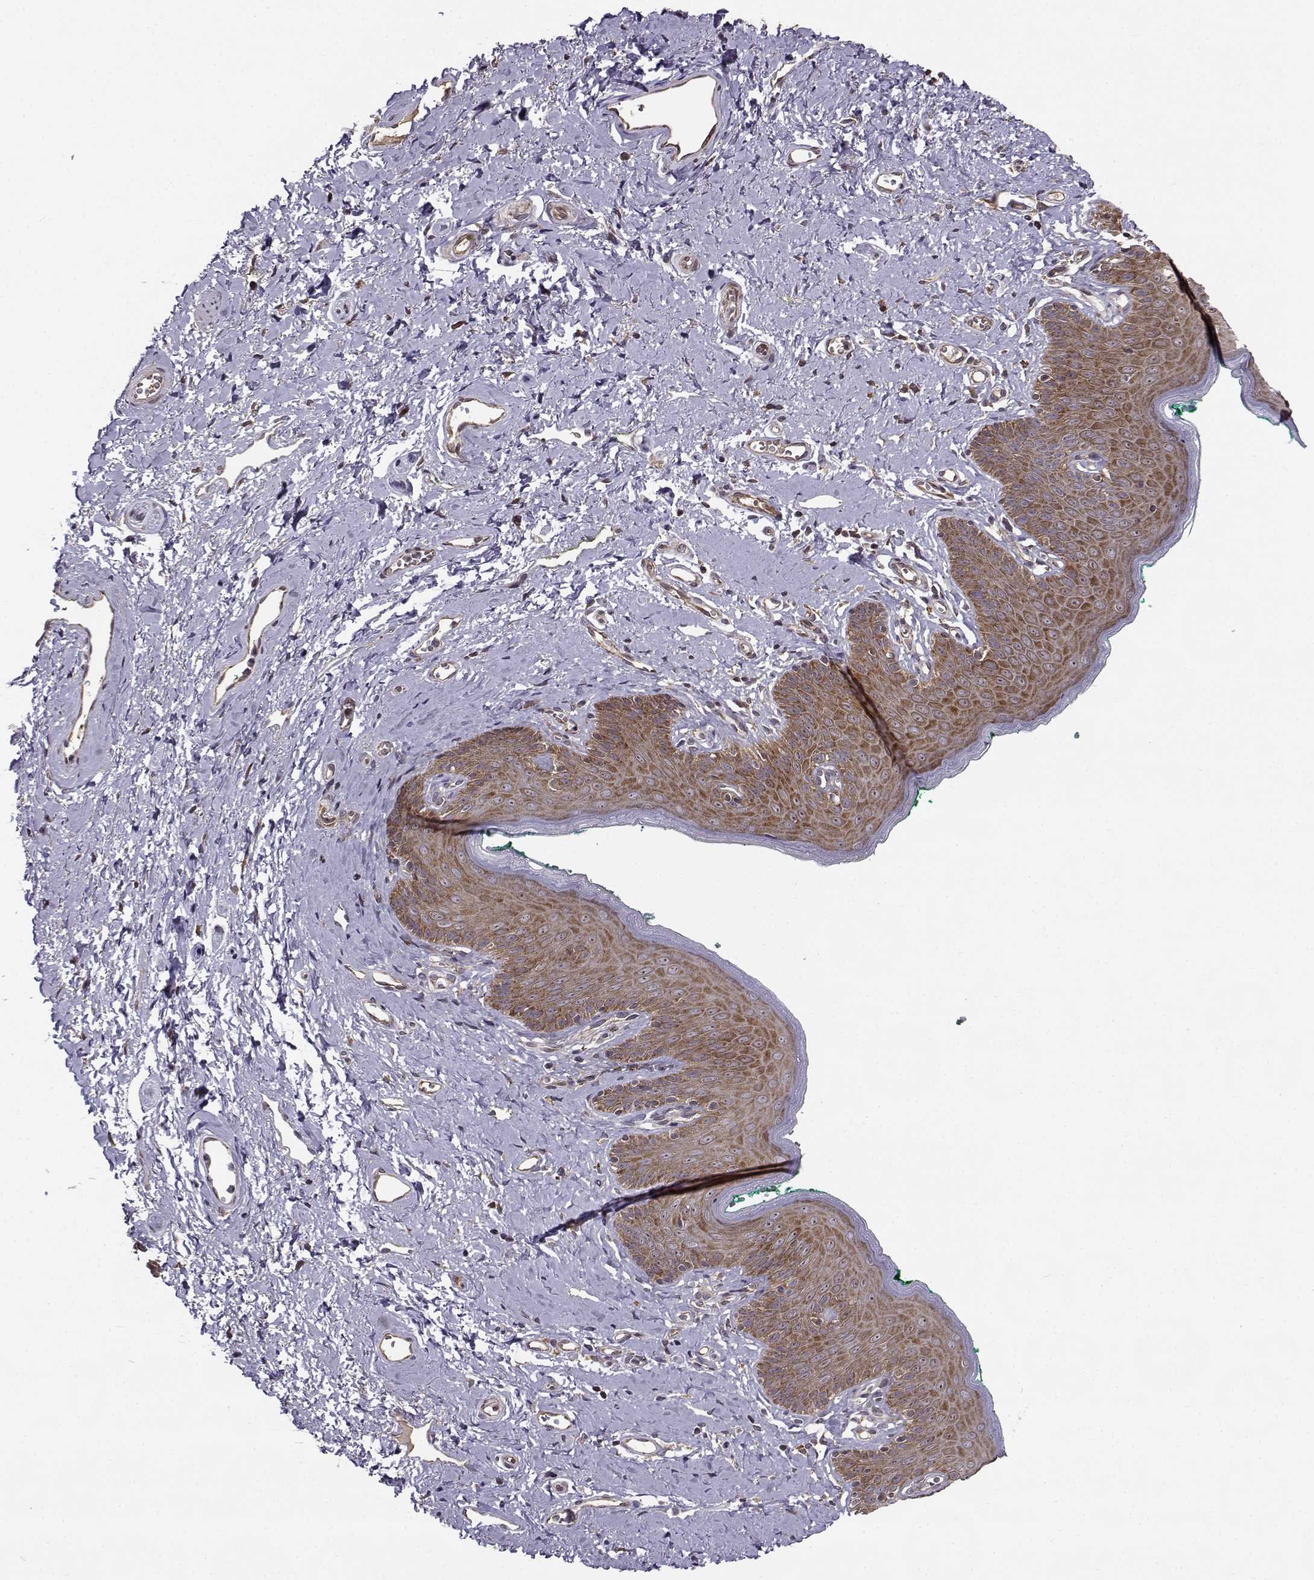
{"staining": {"intensity": "strong", "quantity": ">75%", "location": "cytoplasmic/membranous"}, "tissue": "skin", "cell_type": "Epidermal cells", "image_type": "normal", "snomed": [{"axis": "morphology", "description": "Normal tissue, NOS"}, {"axis": "topography", "description": "Vulva"}], "caption": "The photomicrograph reveals a brown stain indicating the presence of a protein in the cytoplasmic/membranous of epidermal cells in skin. The protein is shown in brown color, while the nuclei are stained blue.", "gene": "RPL31", "patient": {"sex": "female", "age": 66}}